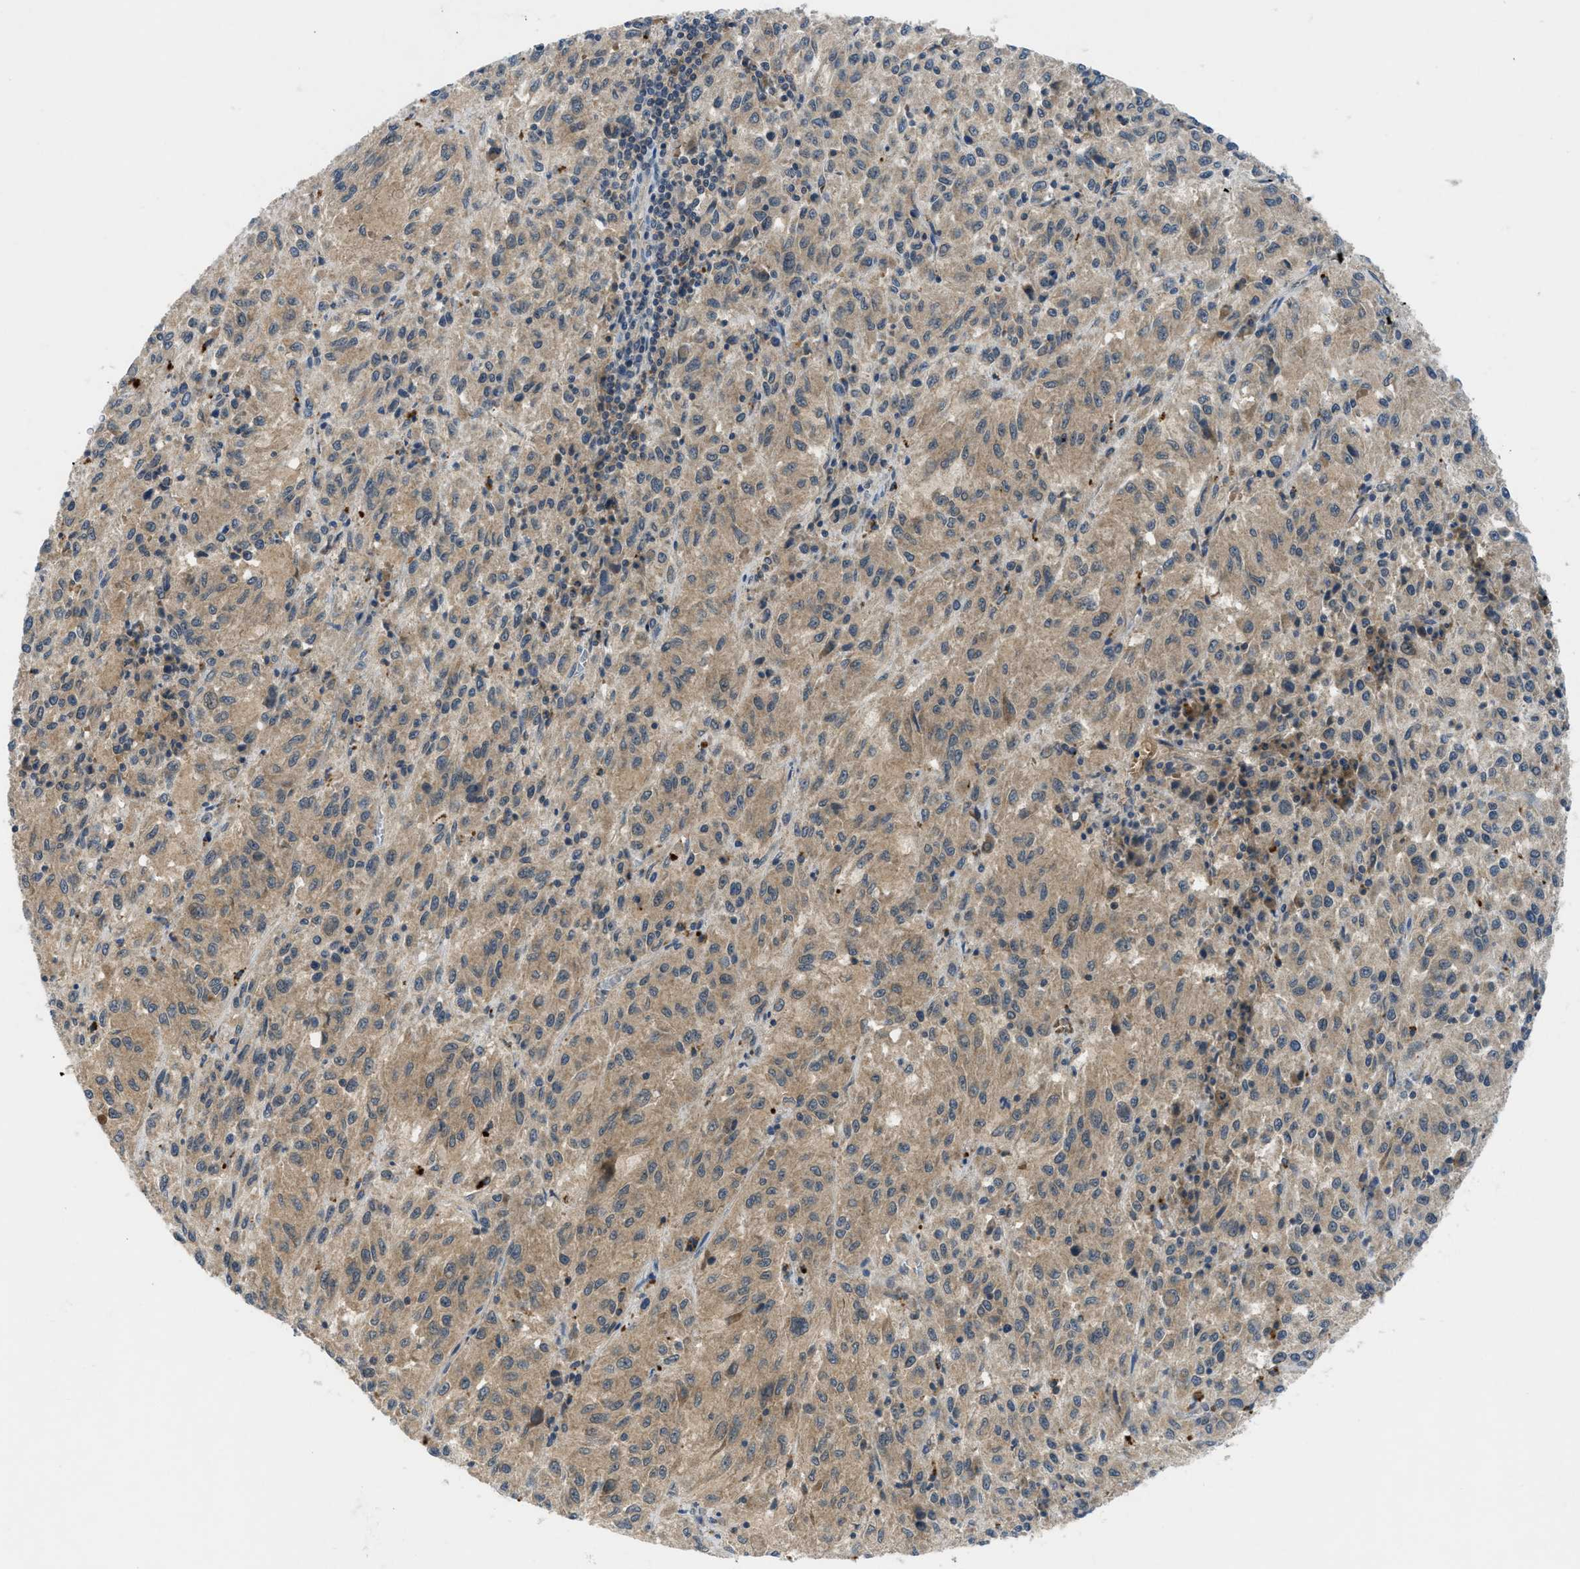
{"staining": {"intensity": "moderate", "quantity": ">75%", "location": "cytoplasmic/membranous"}, "tissue": "melanoma", "cell_type": "Tumor cells", "image_type": "cancer", "snomed": [{"axis": "morphology", "description": "Malignant melanoma, Metastatic site"}, {"axis": "topography", "description": "Lung"}], "caption": "Immunohistochemical staining of human melanoma displays medium levels of moderate cytoplasmic/membranous protein staining in about >75% of tumor cells. The staining was performed using DAB (3,3'-diaminobenzidine) to visualize the protein expression in brown, while the nuclei were stained in blue with hematoxylin (Magnification: 20x).", "gene": "PDE7A", "patient": {"sex": "male", "age": 64}}